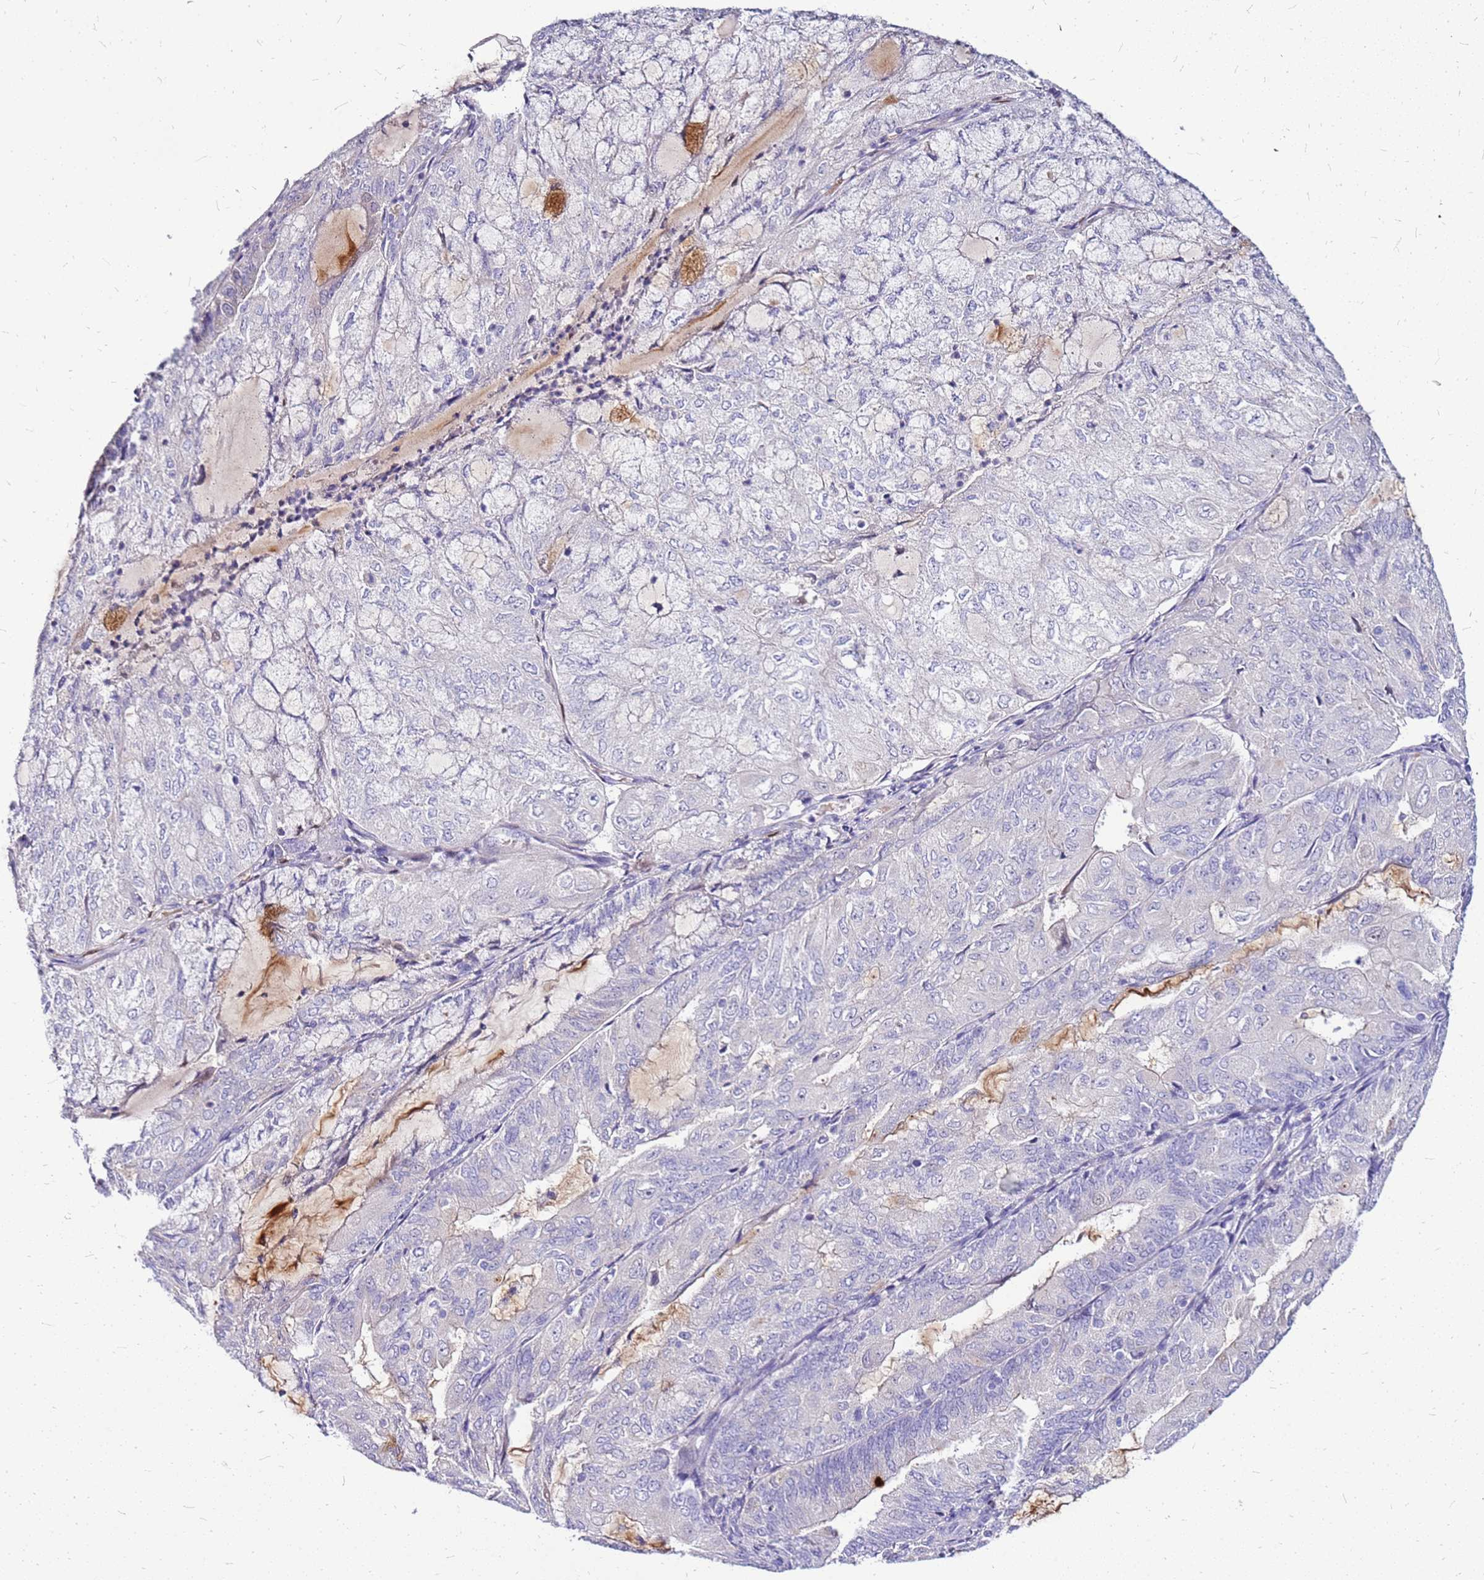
{"staining": {"intensity": "negative", "quantity": "none", "location": "none"}, "tissue": "endometrial cancer", "cell_type": "Tumor cells", "image_type": "cancer", "snomed": [{"axis": "morphology", "description": "Adenocarcinoma, NOS"}, {"axis": "topography", "description": "Endometrium"}], "caption": "Tumor cells show no significant staining in endometrial cancer (adenocarcinoma).", "gene": "DCDC2B", "patient": {"sex": "female", "age": 81}}